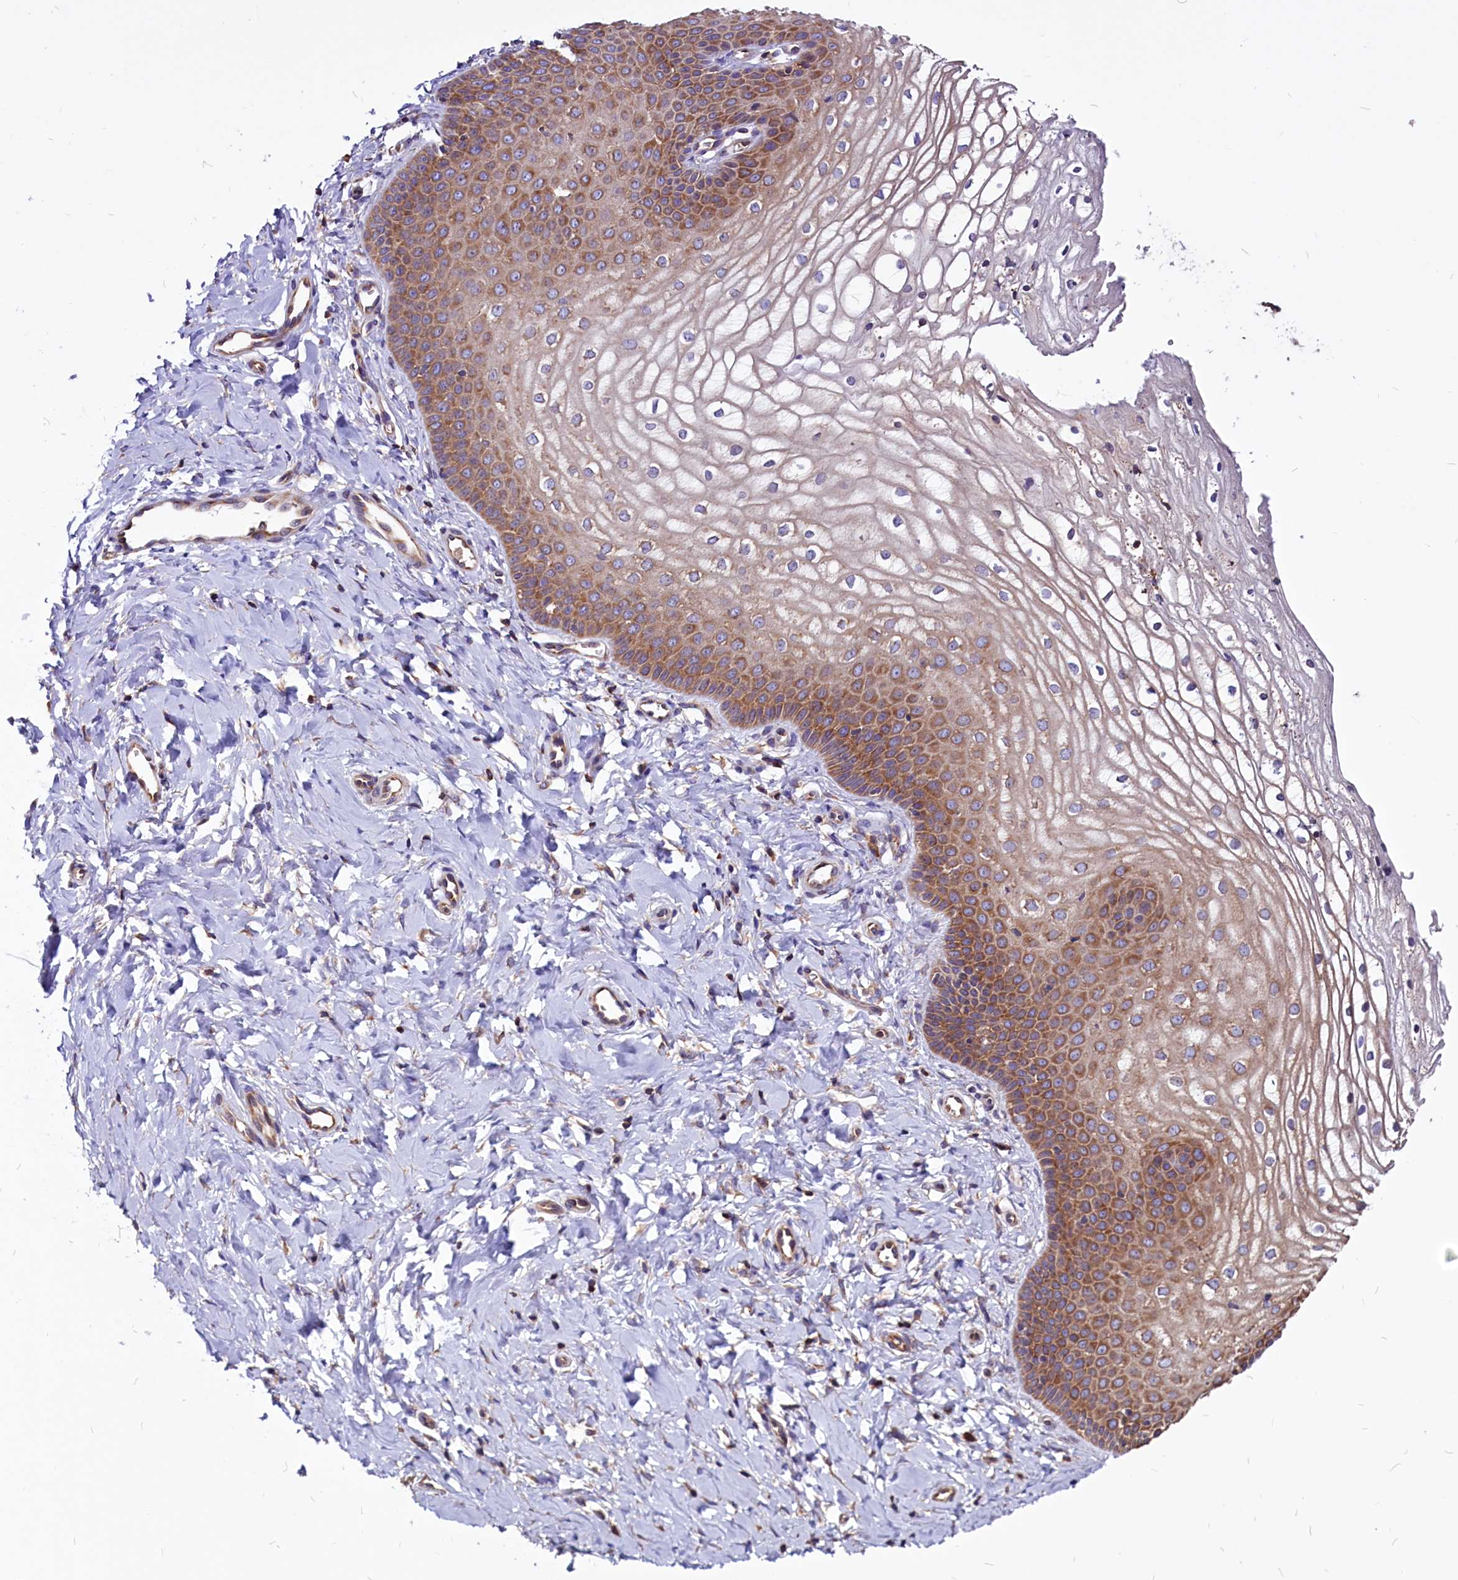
{"staining": {"intensity": "strong", "quantity": "25%-75%", "location": "cytoplasmic/membranous"}, "tissue": "vagina", "cell_type": "Squamous epithelial cells", "image_type": "normal", "snomed": [{"axis": "morphology", "description": "Normal tissue, NOS"}, {"axis": "topography", "description": "Vagina"}], "caption": "A high-resolution histopathology image shows IHC staining of unremarkable vagina, which displays strong cytoplasmic/membranous expression in about 25%-75% of squamous epithelial cells. Immunohistochemistry (ihc) stains the protein of interest in brown and the nuclei are stained blue.", "gene": "EIF3G", "patient": {"sex": "female", "age": 68}}